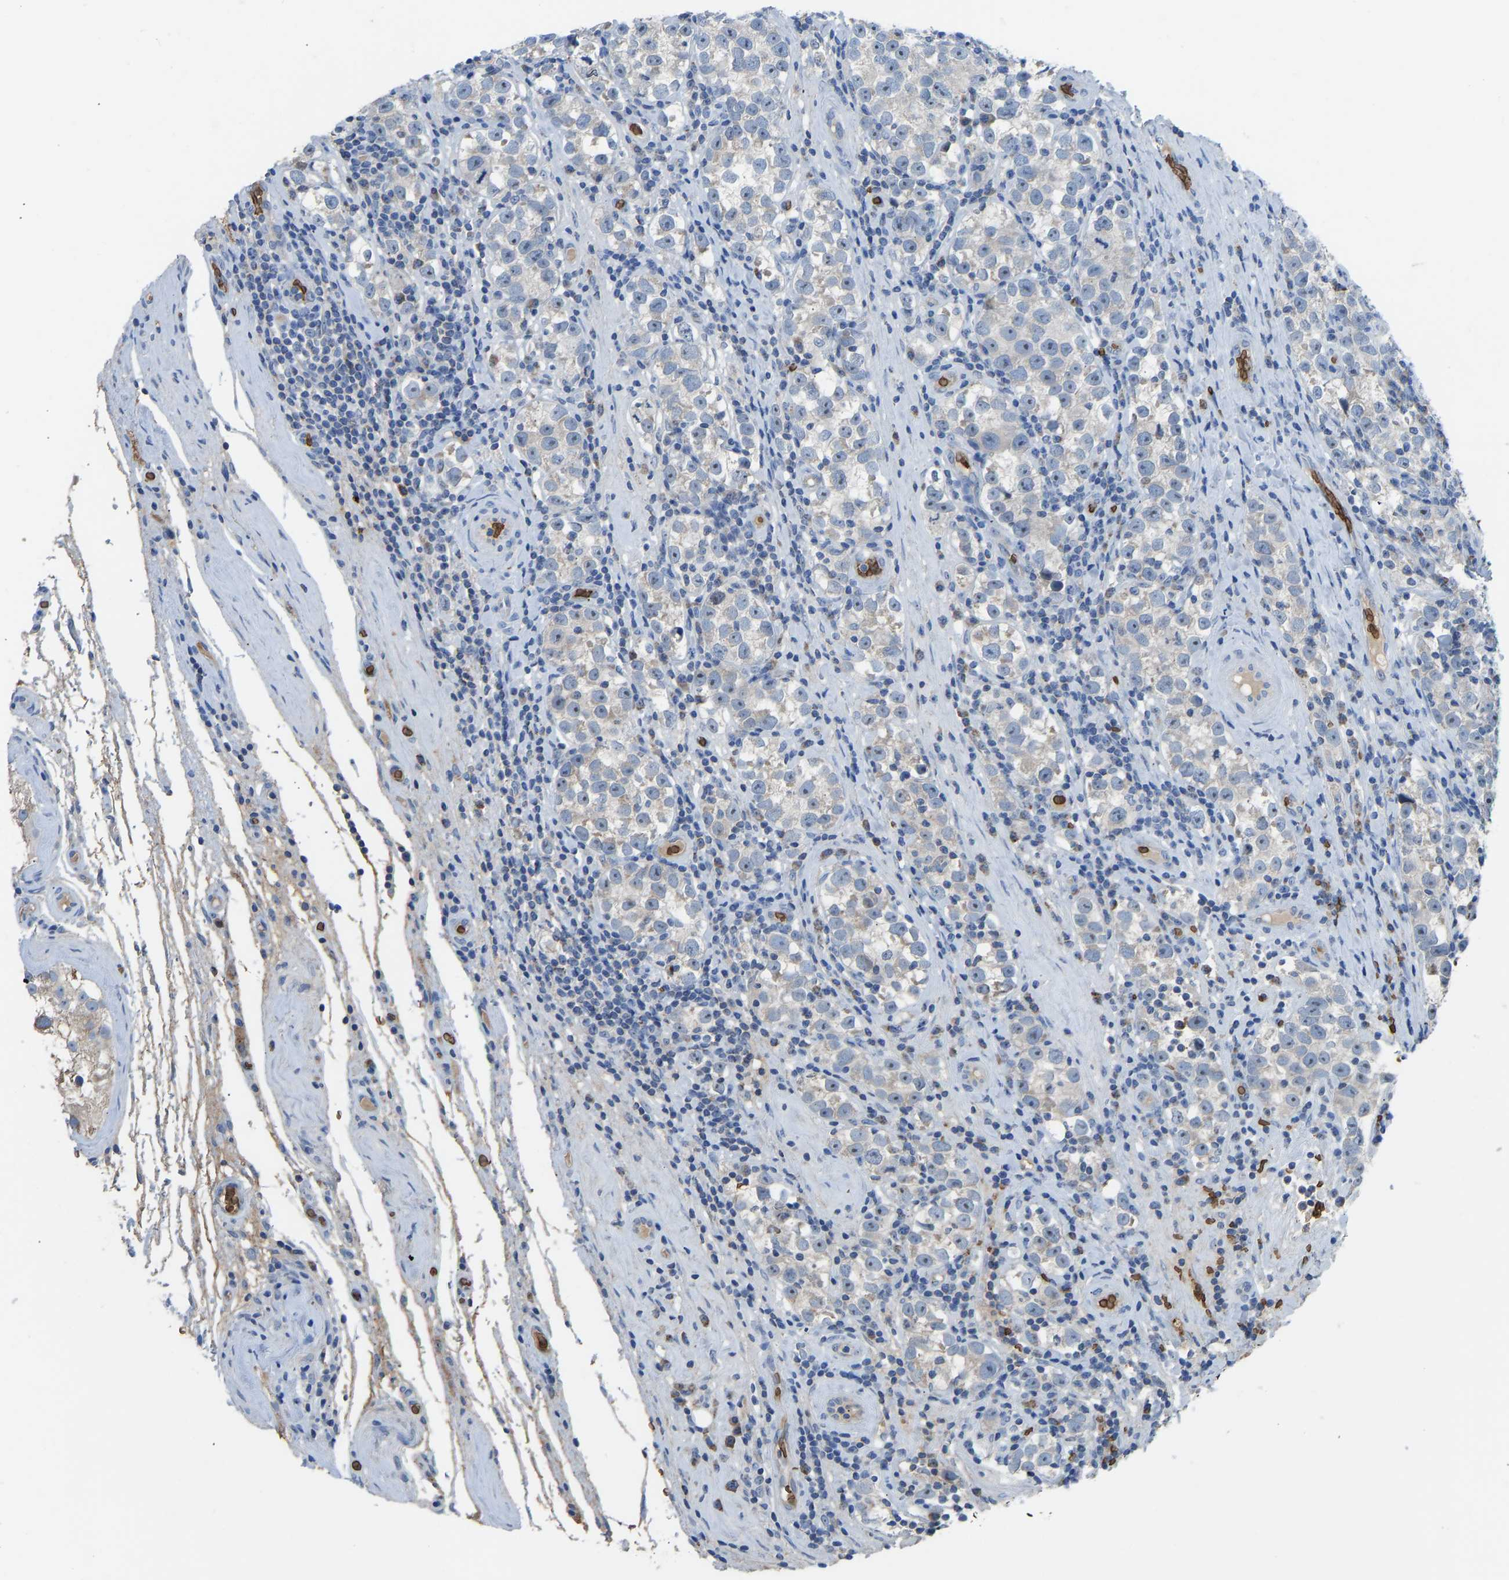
{"staining": {"intensity": "negative", "quantity": "none", "location": "none"}, "tissue": "testis cancer", "cell_type": "Tumor cells", "image_type": "cancer", "snomed": [{"axis": "morphology", "description": "Normal tissue, NOS"}, {"axis": "morphology", "description": "Seminoma, NOS"}, {"axis": "topography", "description": "Testis"}], "caption": "The IHC image has no significant staining in tumor cells of testis cancer tissue.", "gene": "PIGS", "patient": {"sex": "male", "age": 43}}